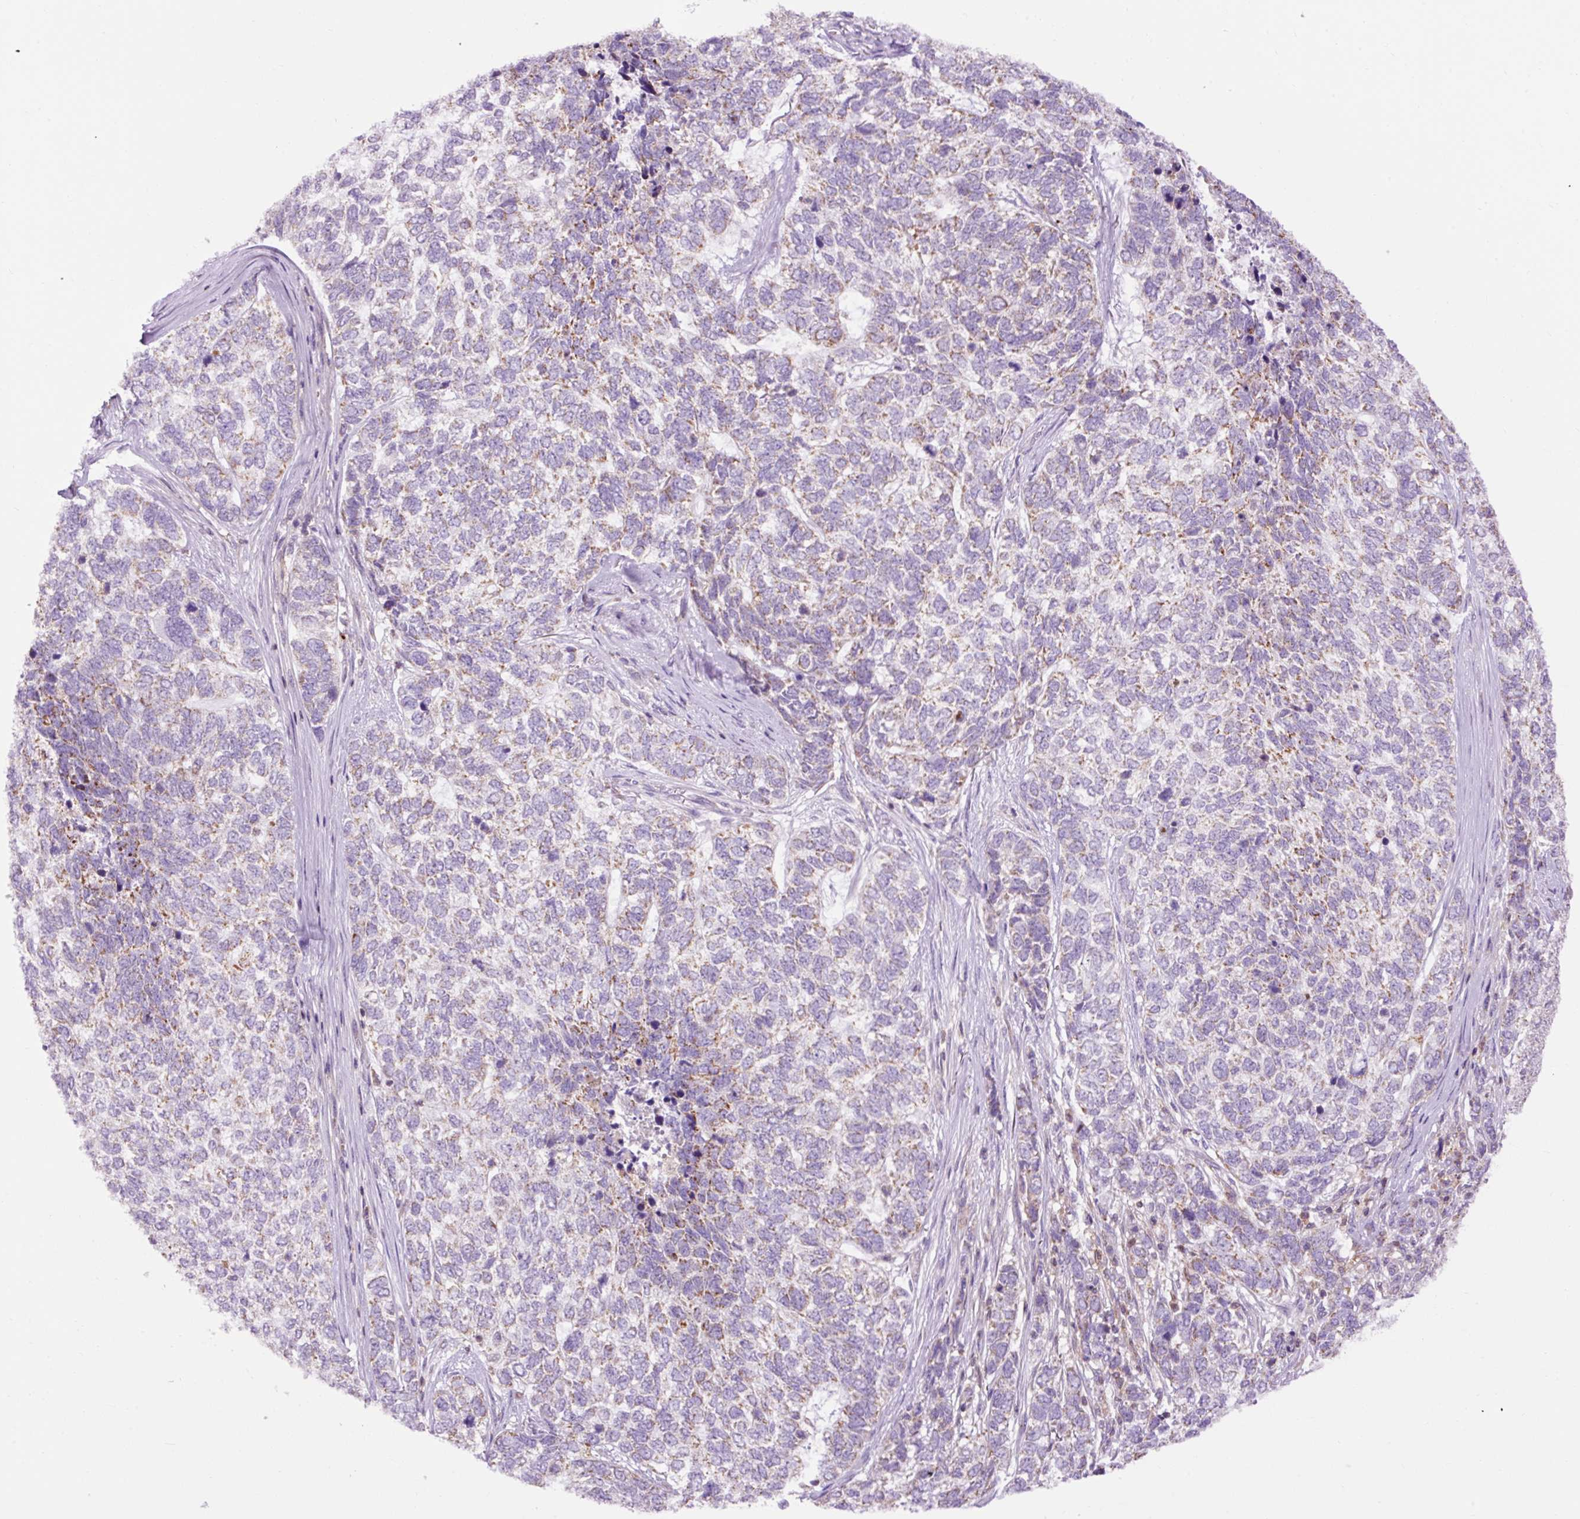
{"staining": {"intensity": "moderate", "quantity": "25%-75%", "location": "cytoplasmic/membranous"}, "tissue": "skin cancer", "cell_type": "Tumor cells", "image_type": "cancer", "snomed": [{"axis": "morphology", "description": "Basal cell carcinoma"}, {"axis": "topography", "description": "Skin"}], "caption": "A medium amount of moderate cytoplasmic/membranous staining is present in approximately 25%-75% of tumor cells in skin basal cell carcinoma tissue.", "gene": "CD83", "patient": {"sex": "female", "age": 65}}